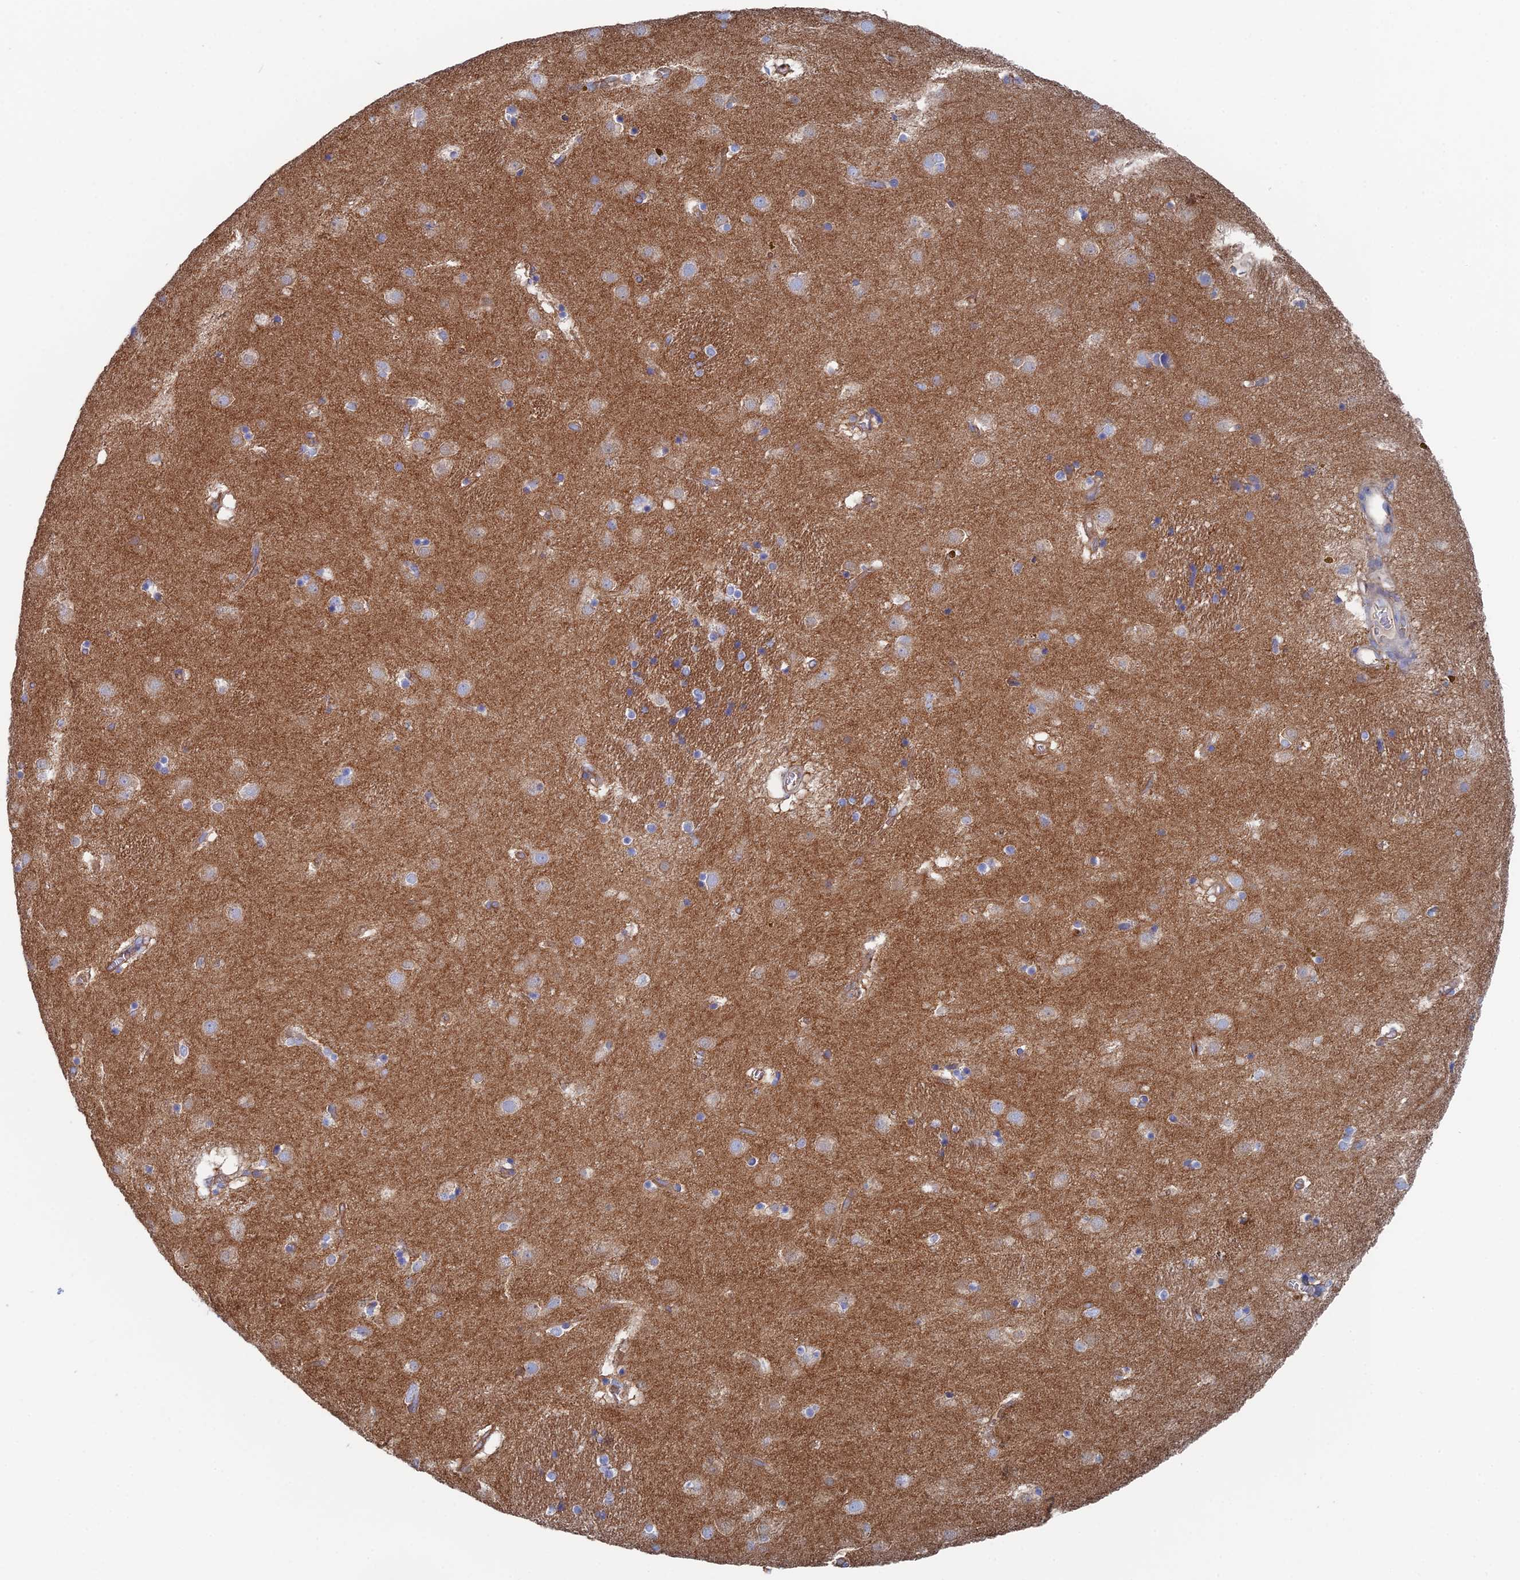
{"staining": {"intensity": "weak", "quantity": "<25%", "location": "cytoplasmic/membranous"}, "tissue": "caudate", "cell_type": "Glial cells", "image_type": "normal", "snomed": [{"axis": "morphology", "description": "Normal tissue, NOS"}, {"axis": "topography", "description": "Lateral ventricle wall"}], "caption": "Immunohistochemistry image of unremarkable caudate: caudate stained with DAB (3,3'-diaminobenzidine) shows no significant protein staining in glial cells.", "gene": "SNX11", "patient": {"sex": "male", "age": 70}}